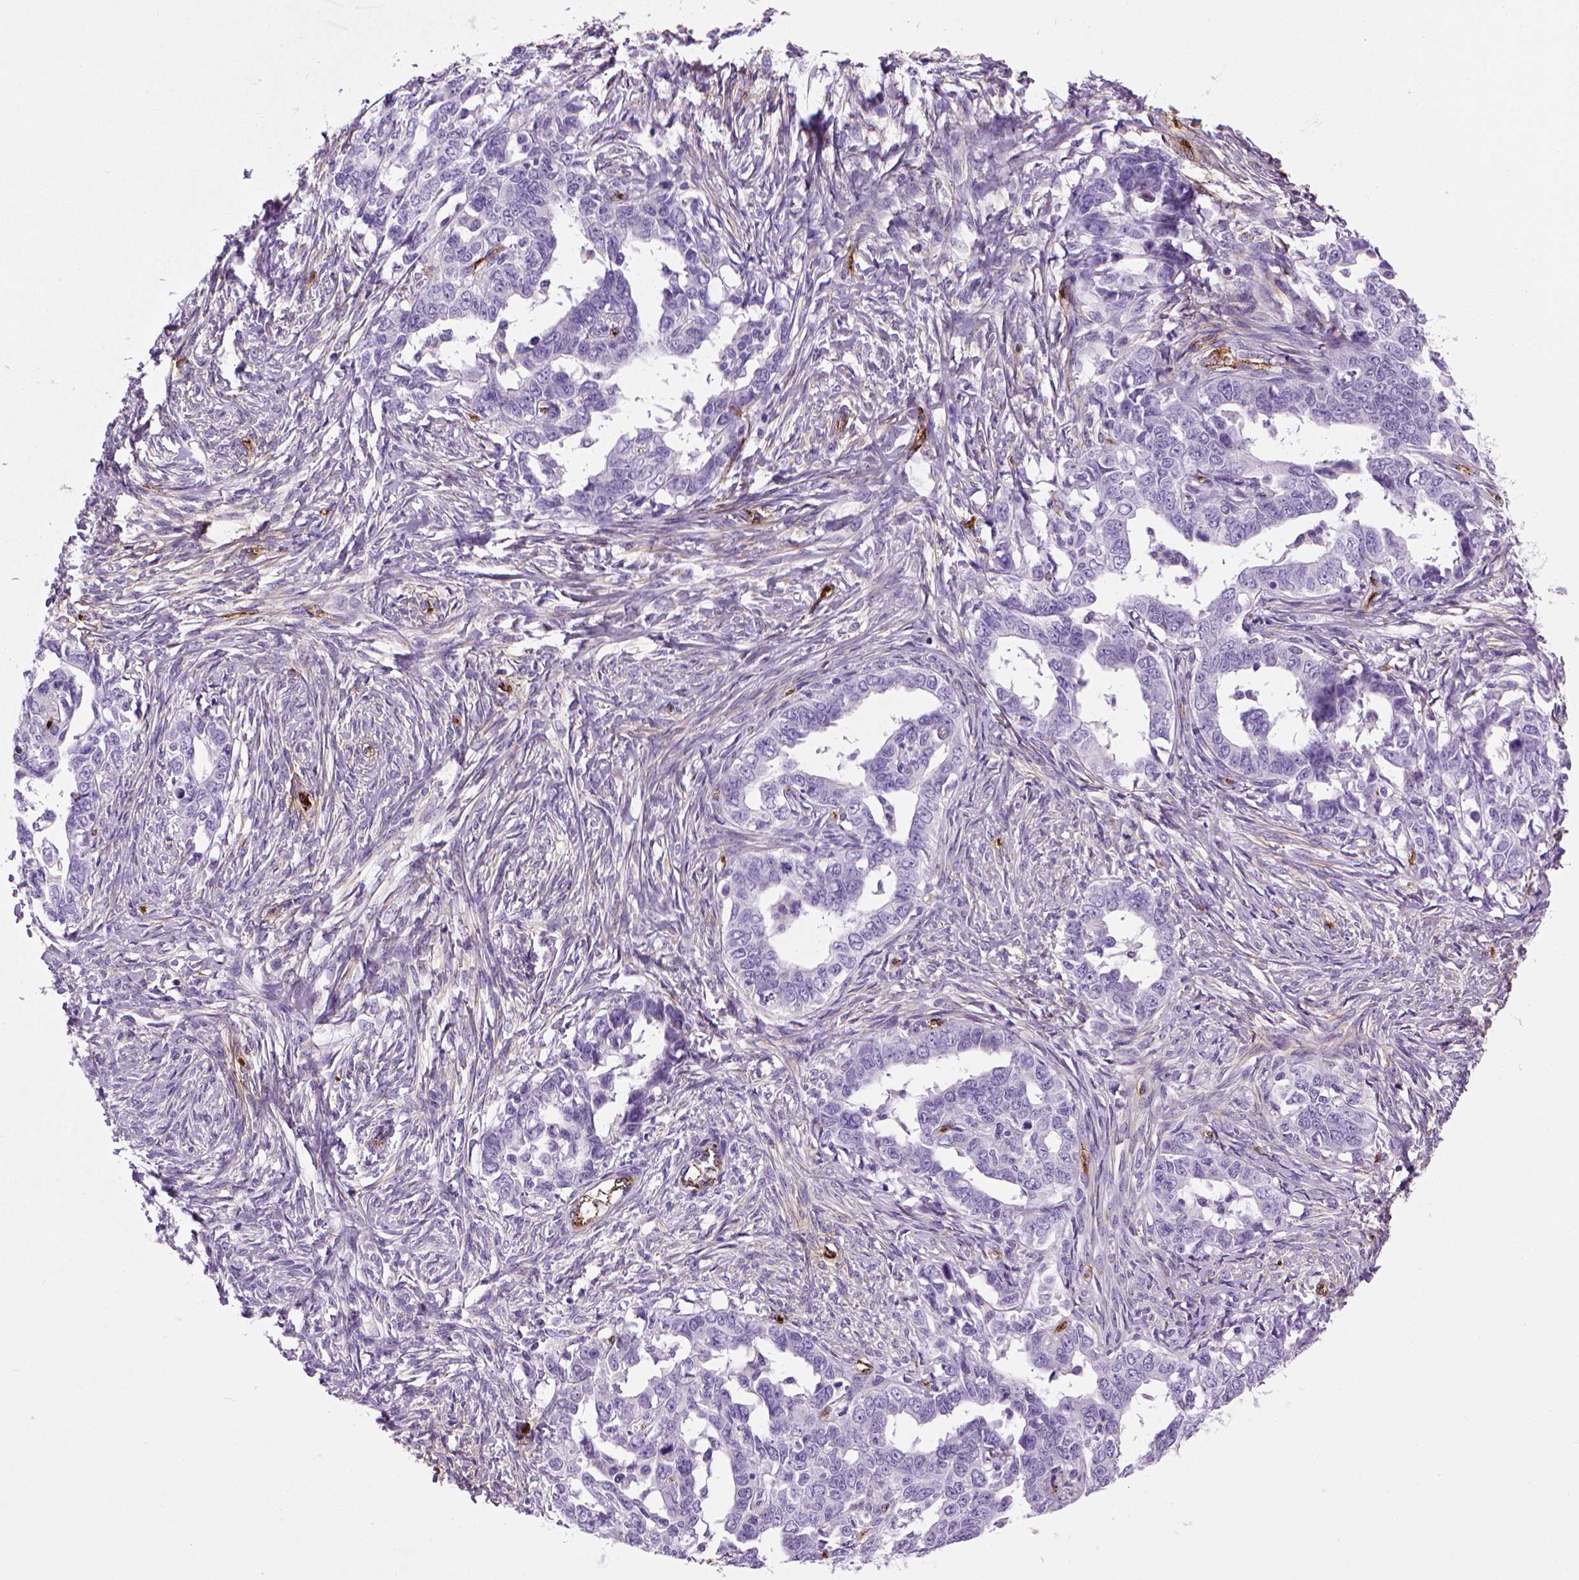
{"staining": {"intensity": "negative", "quantity": "none", "location": "none"}, "tissue": "ovarian cancer", "cell_type": "Tumor cells", "image_type": "cancer", "snomed": [{"axis": "morphology", "description": "Cystadenocarcinoma, serous, NOS"}, {"axis": "topography", "description": "Ovary"}], "caption": "DAB (3,3'-diaminobenzidine) immunohistochemical staining of human ovarian cancer exhibits no significant expression in tumor cells.", "gene": "VWF", "patient": {"sex": "female", "age": 69}}